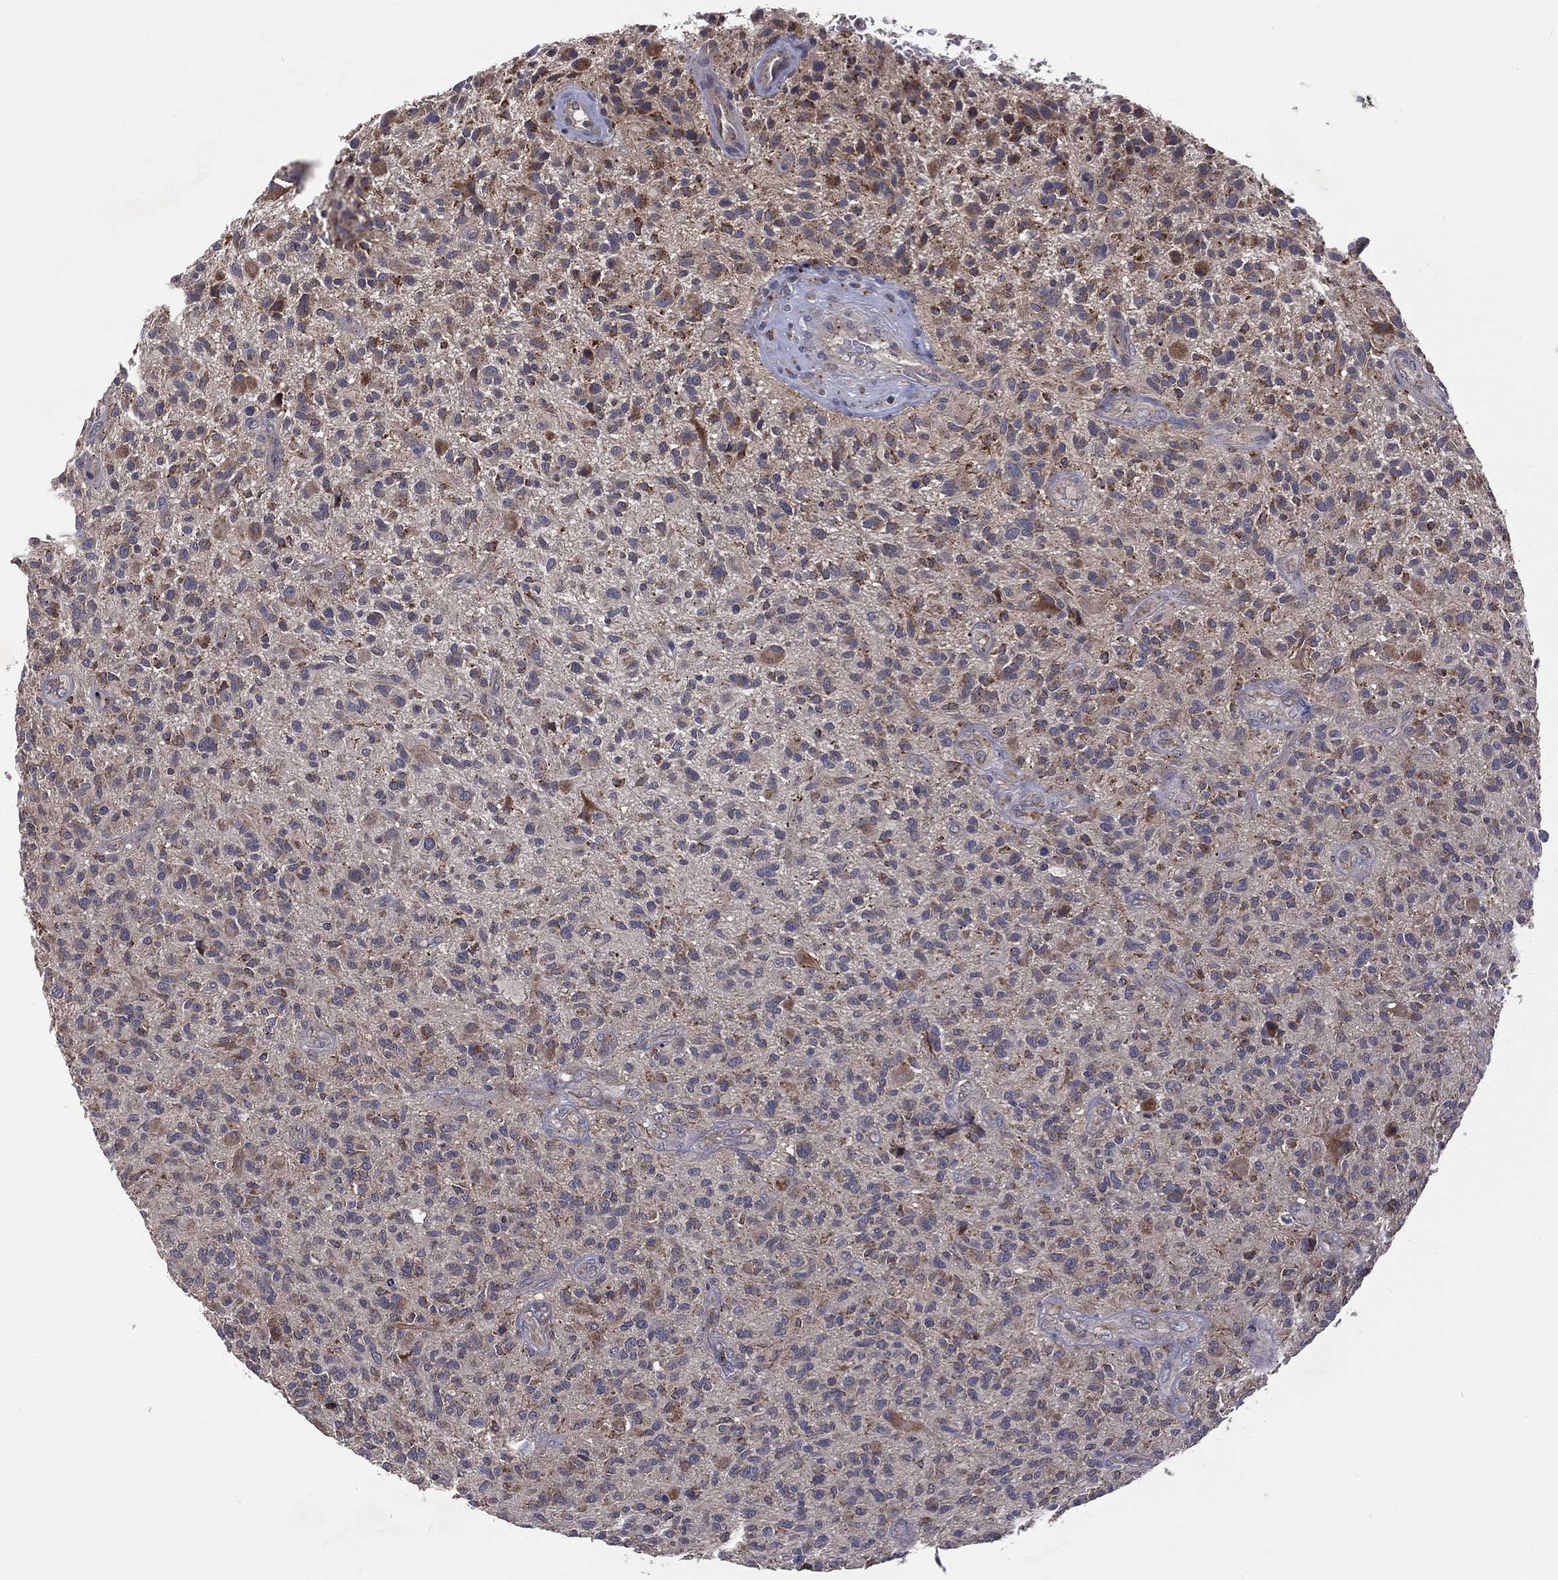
{"staining": {"intensity": "negative", "quantity": "none", "location": "none"}, "tissue": "glioma", "cell_type": "Tumor cells", "image_type": "cancer", "snomed": [{"axis": "morphology", "description": "Glioma, malignant, High grade"}, {"axis": "topography", "description": "Brain"}], "caption": "Tumor cells are negative for protein expression in human high-grade glioma (malignant).", "gene": "STARD3", "patient": {"sex": "male", "age": 47}}